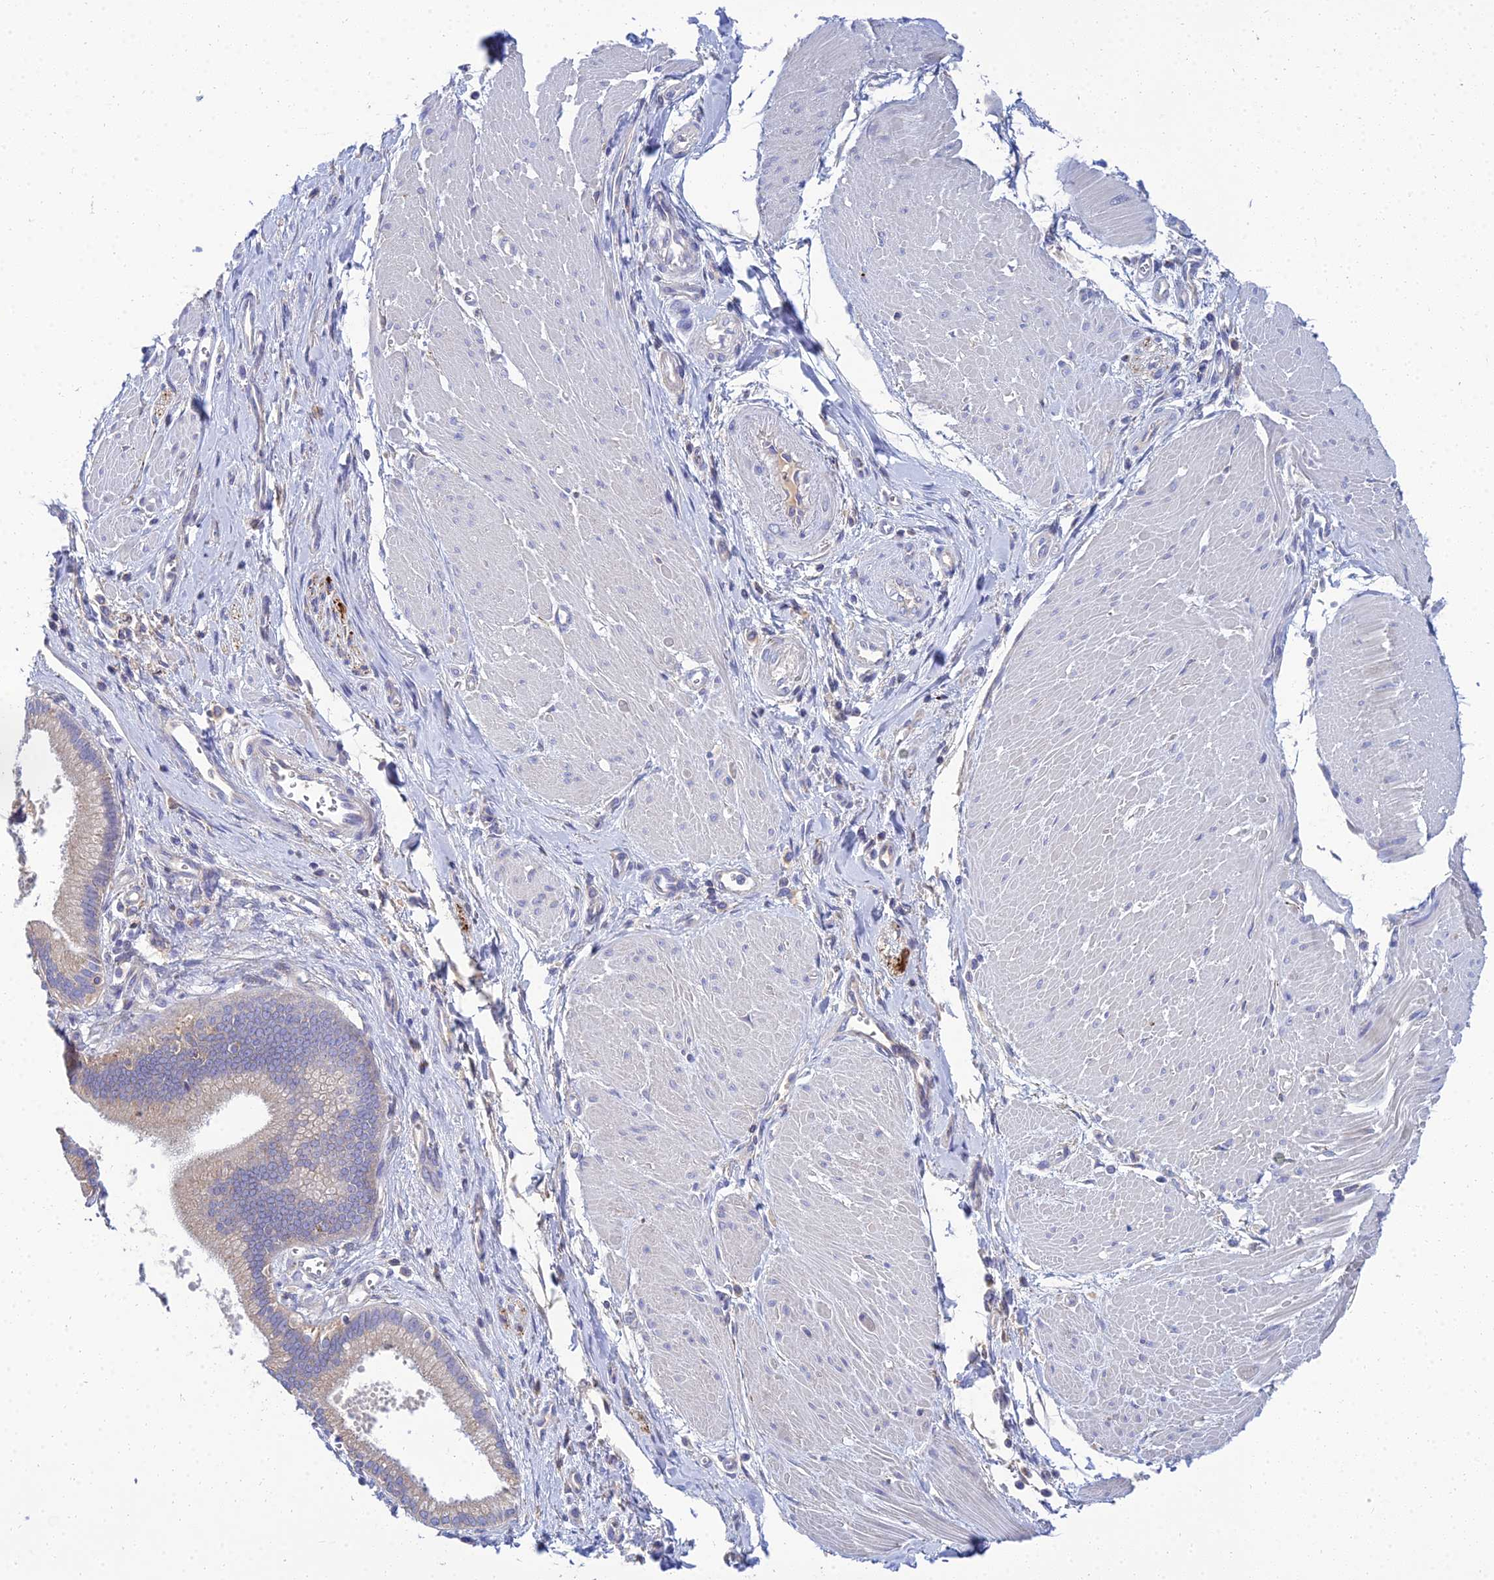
{"staining": {"intensity": "weak", "quantity": ">75%", "location": "cytoplasmic/membranous"}, "tissue": "pancreatic cancer", "cell_type": "Tumor cells", "image_type": "cancer", "snomed": [{"axis": "morphology", "description": "Adenocarcinoma, NOS"}, {"axis": "topography", "description": "Pancreas"}], "caption": "Pancreatic cancer (adenocarcinoma) stained with a protein marker displays weak staining in tumor cells.", "gene": "NPY", "patient": {"sex": "male", "age": 78}}